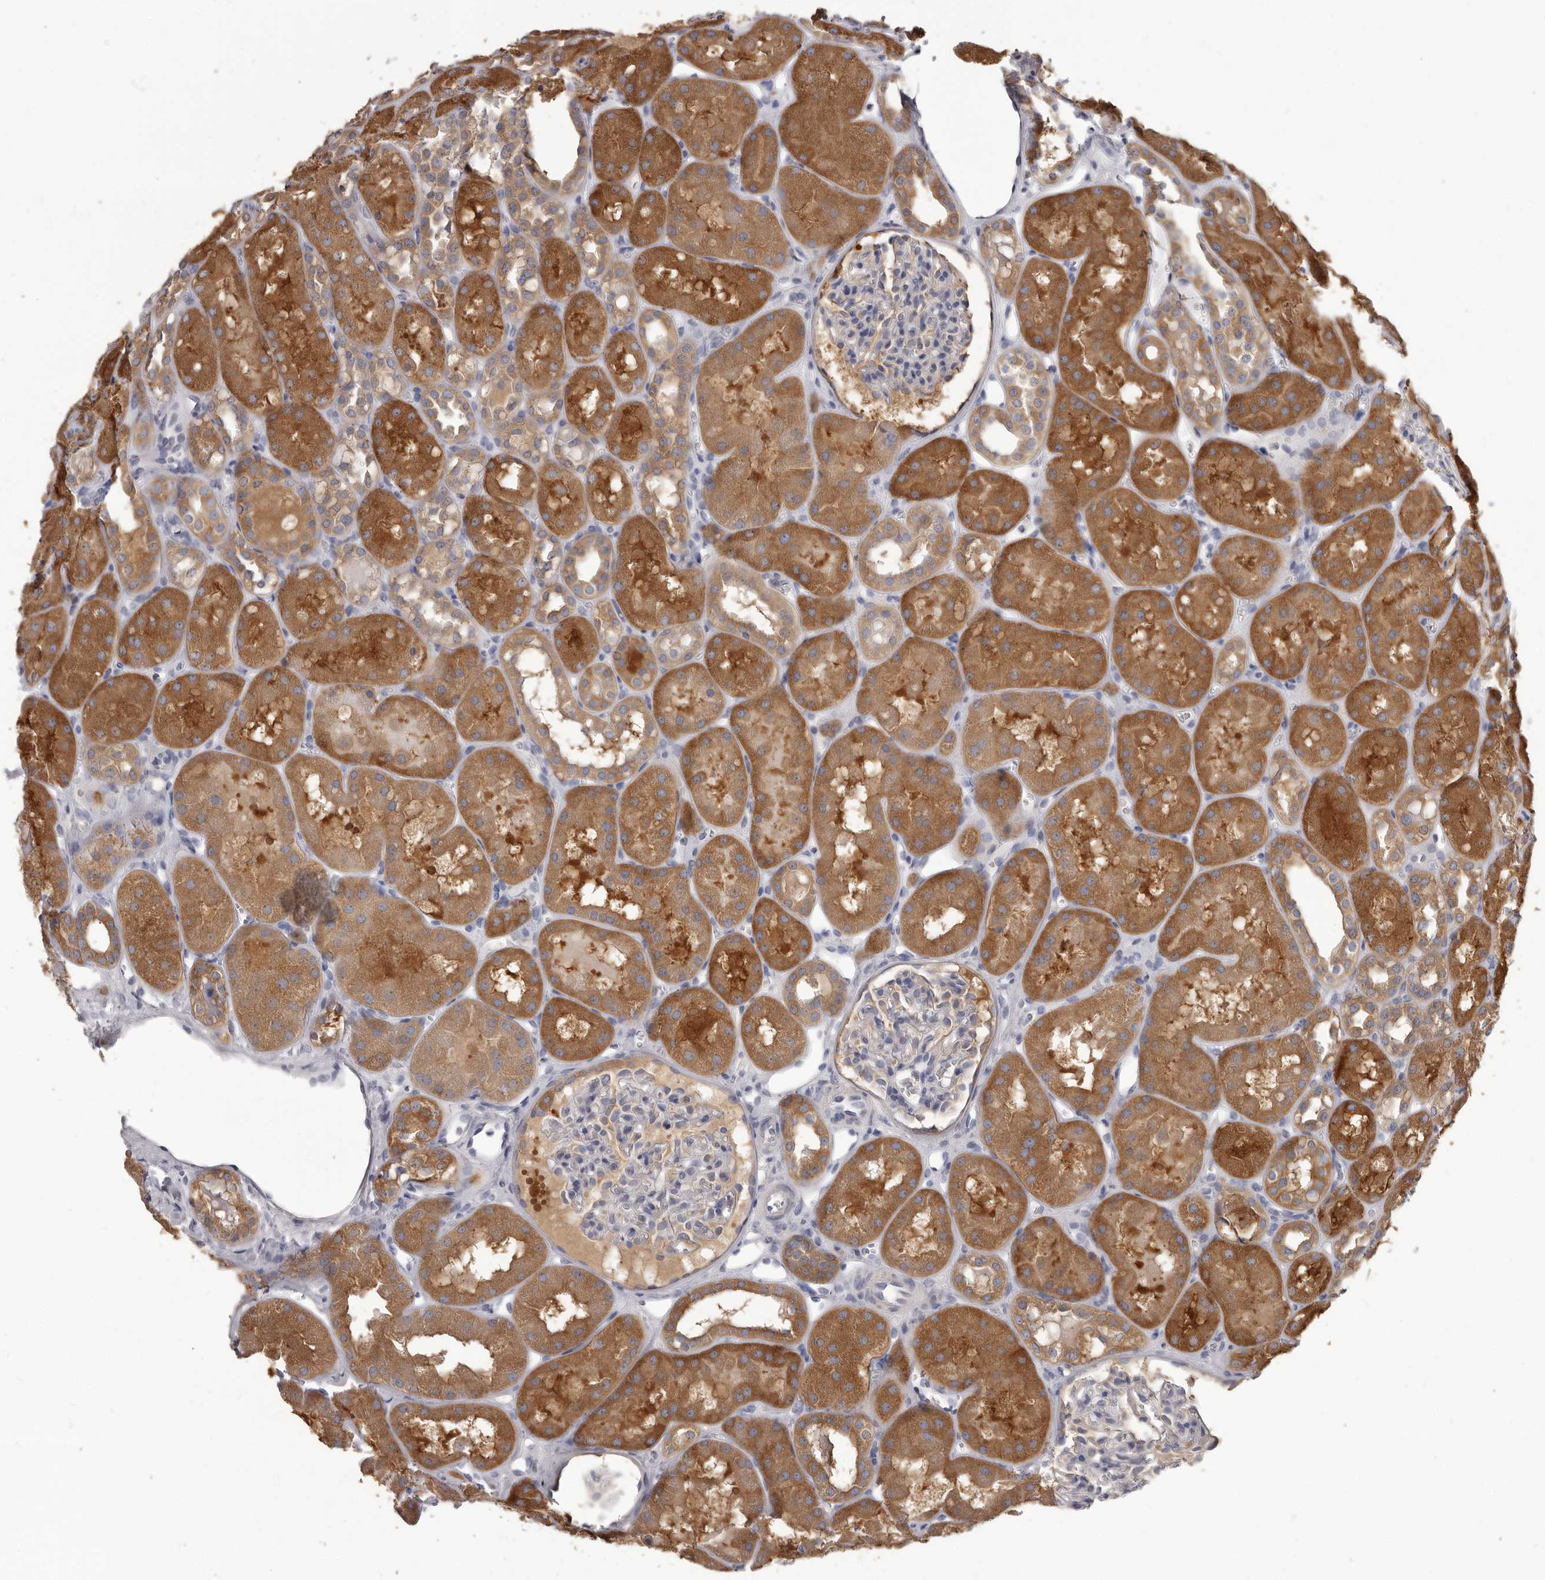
{"staining": {"intensity": "negative", "quantity": "none", "location": "none"}, "tissue": "kidney", "cell_type": "Cells in glomeruli", "image_type": "normal", "snomed": [{"axis": "morphology", "description": "Normal tissue, NOS"}, {"axis": "topography", "description": "Kidney"}], "caption": "This is an immunohistochemistry photomicrograph of benign human kidney. There is no expression in cells in glomeruli.", "gene": "APEH", "patient": {"sex": "male", "age": 16}}